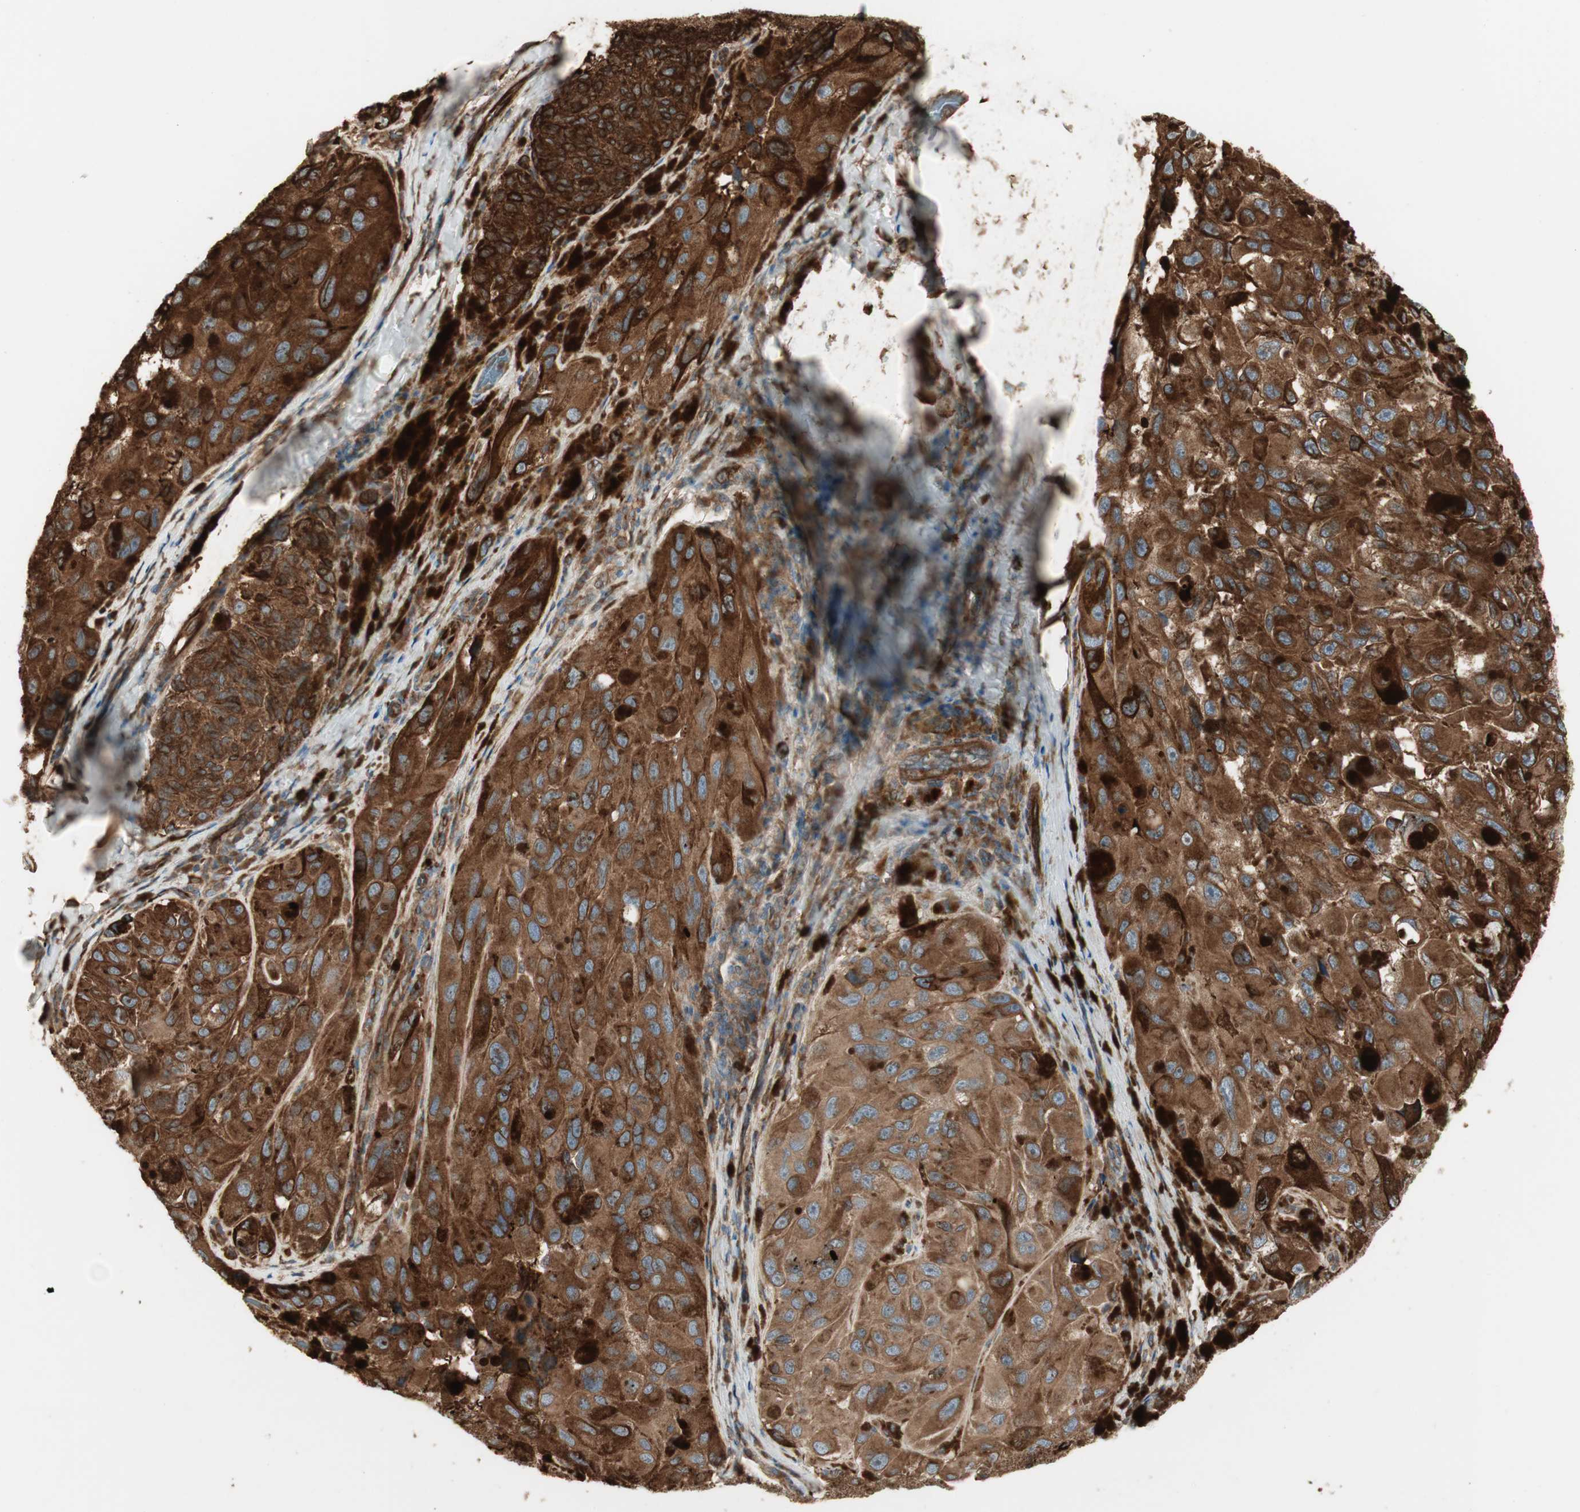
{"staining": {"intensity": "strong", "quantity": ">75%", "location": "cytoplasmic/membranous"}, "tissue": "melanoma", "cell_type": "Tumor cells", "image_type": "cancer", "snomed": [{"axis": "morphology", "description": "Malignant melanoma, NOS"}, {"axis": "topography", "description": "Skin"}], "caption": "This is an image of IHC staining of malignant melanoma, which shows strong expression in the cytoplasmic/membranous of tumor cells.", "gene": "PRKG1", "patient": {"sex": "female", "age": 73}}